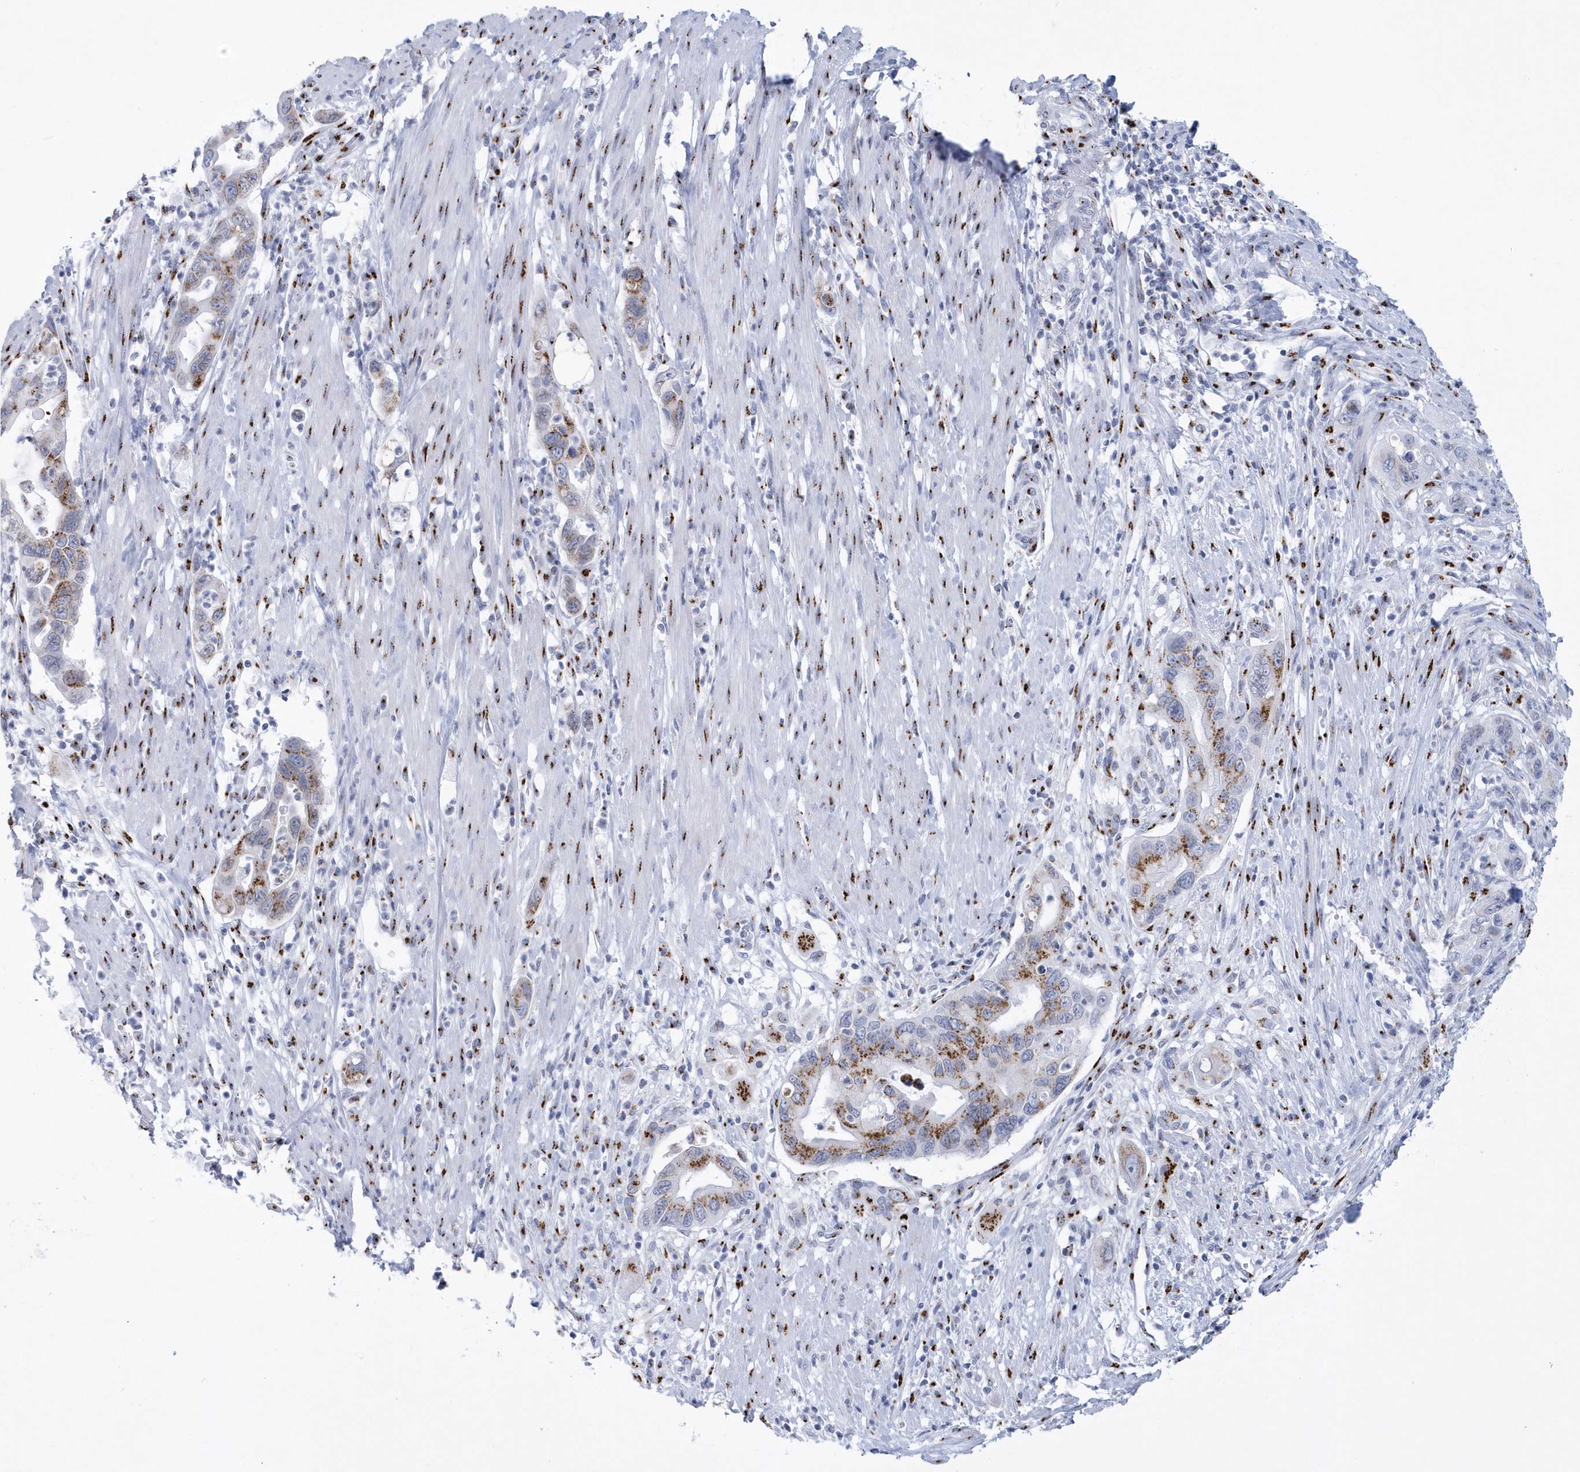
{"staining": {"intensity": "moderate", "quantity": ">75%", "location": "cytoplasmic/membranous"}, "tissue": "pancreatic cancer", "cell_type": "Tumor cells", "image_type": "cancer", "snomed": [{"axis": "morphology", "description": "Adenocarcinoma, NOS"}, {"axis": "topography", "description": "Pancreas"}], "caption": "A high-resolution histopathology image shows immunohistochemistry (IHC) staining of pancreatic cancer, which shows moderate cytoplasmic/membranous expression in approximately >75% of tumor cells.", "gene": "SLX9", "patient": {"sex": "female", "age": 71}}